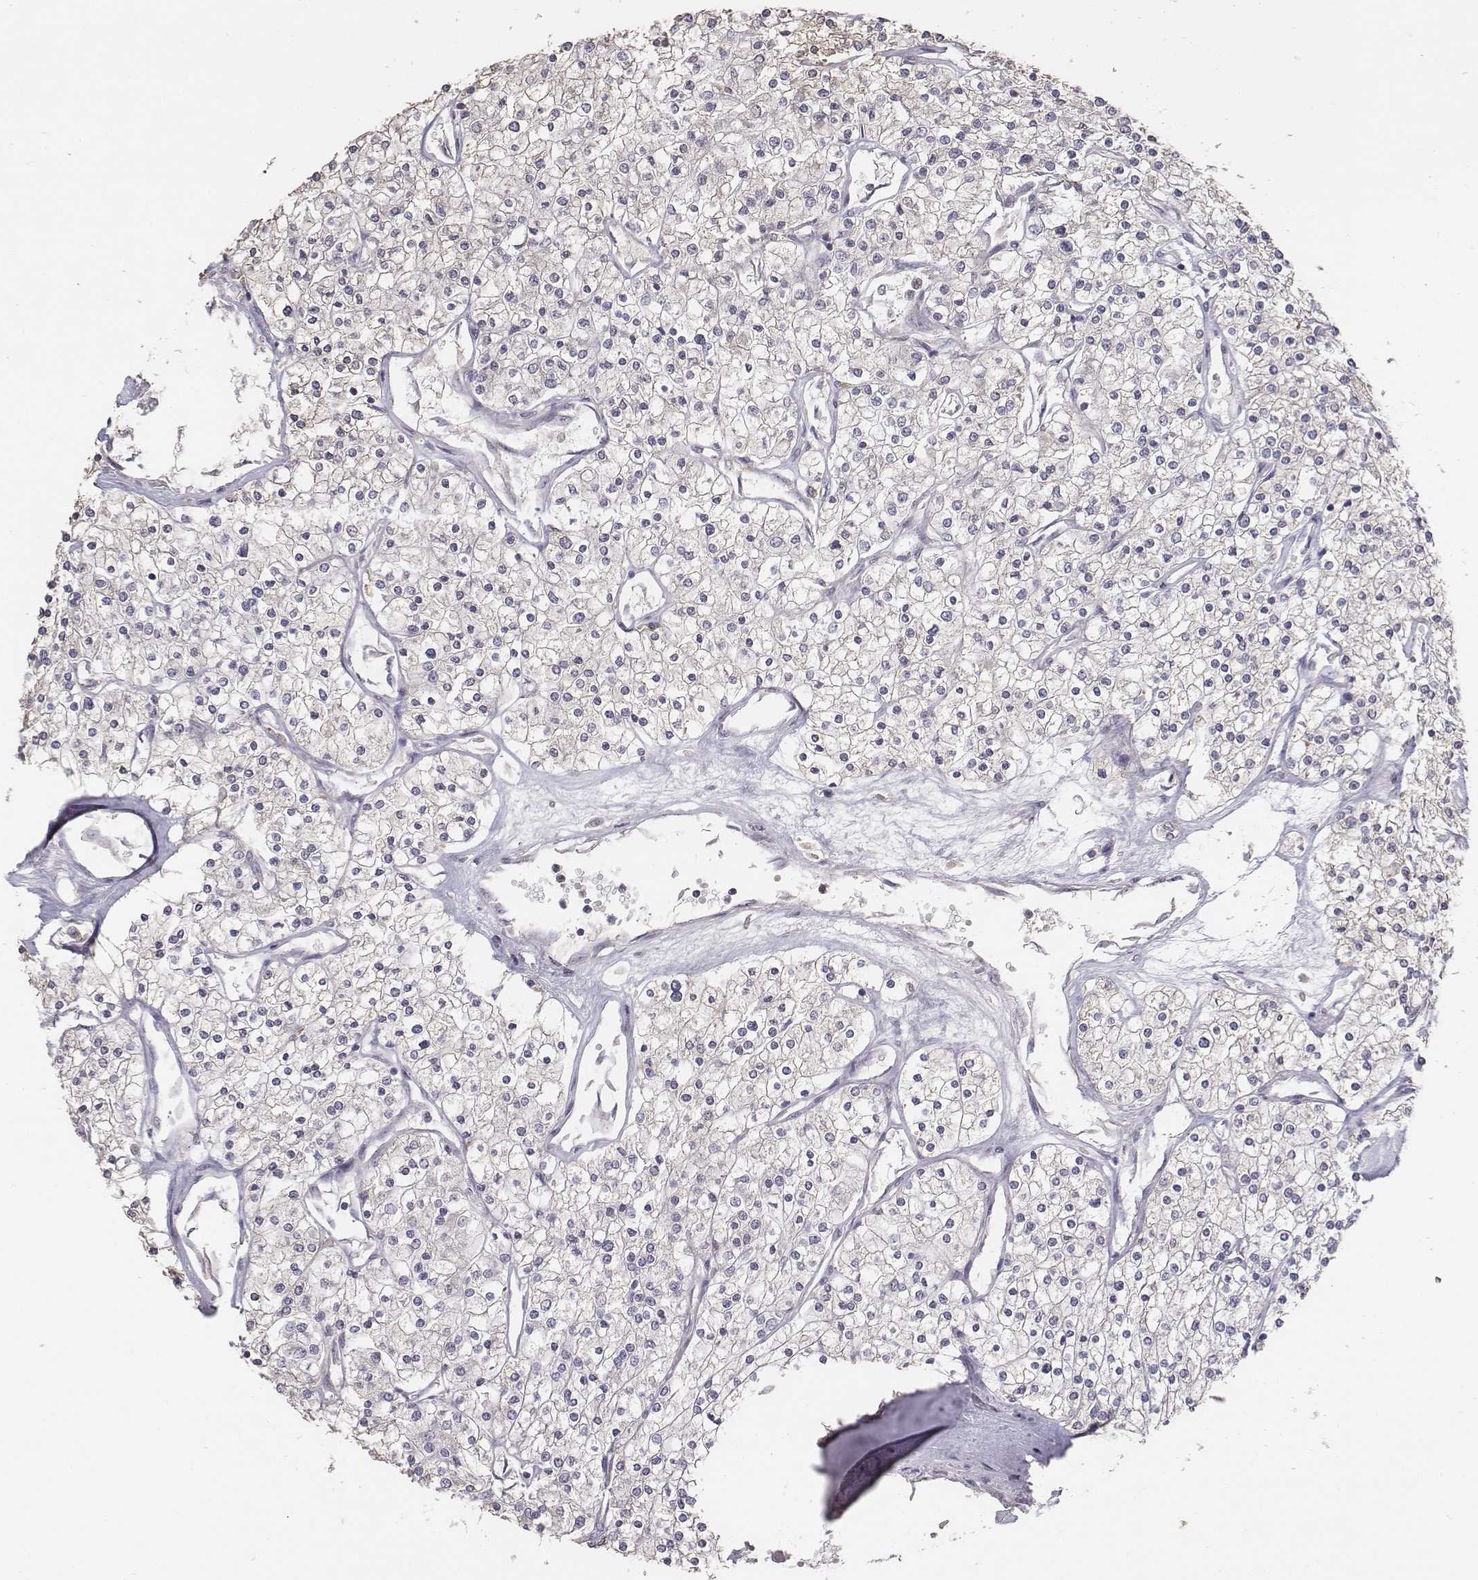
{"staining": {"intensity": "negative", "quantity": "none", "location": "none"}, "tissue": "renal cancer", "cell_type": "Tumor cells", "image_type": "cancer", "snomed": [{"axis": "morphology", "description": "Adenocarcinoma, NOS"}, {"axis": "topography", "description": "Kidney"}], "caption": "The image demonstrates no significant expression in tumor cells of renal adenocarcinoma.", "gene": "AP1B1", "patient": {"sex": "male", "age": 80}}